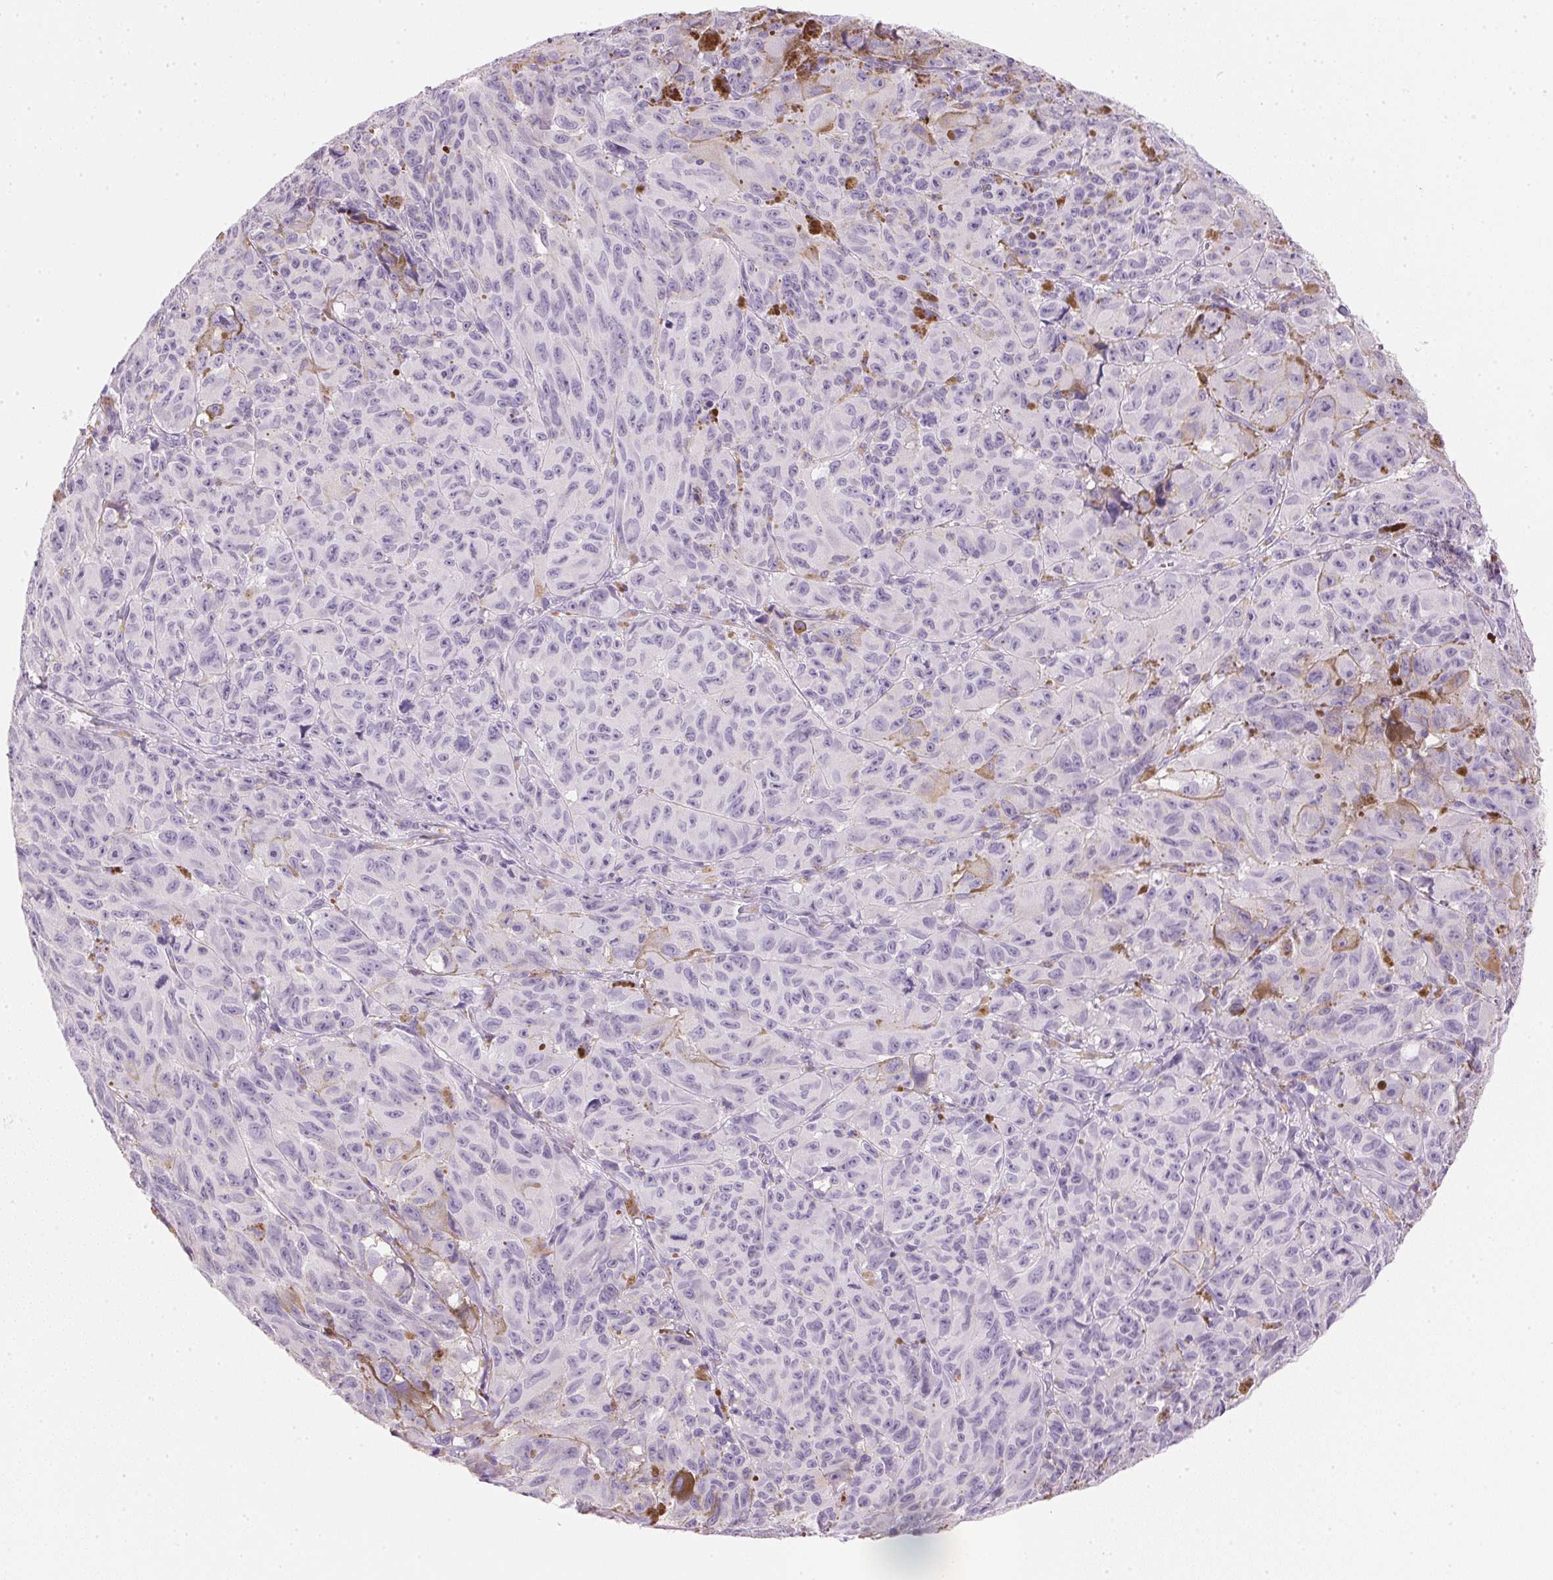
{"staining": {"intensity": "negative", "quantity": "none", "location": "none"}, "tissue": "melanoma", "cell_type": "Tumor cells", "image_type": "cancer", "snomed": [{"axis": "morphology", "description": "Malignant melanoma, NOS"}, {"axis": "topography", "description": "Vulva, labia, clitoris and Bartholin´s gland, NO"}], "caption": "Micrograph shows no significant protein positivity in tumor cells of malignant melanoma.", "gene": "IGFBP1", "patient": {"sex": "female", "age": 75}}